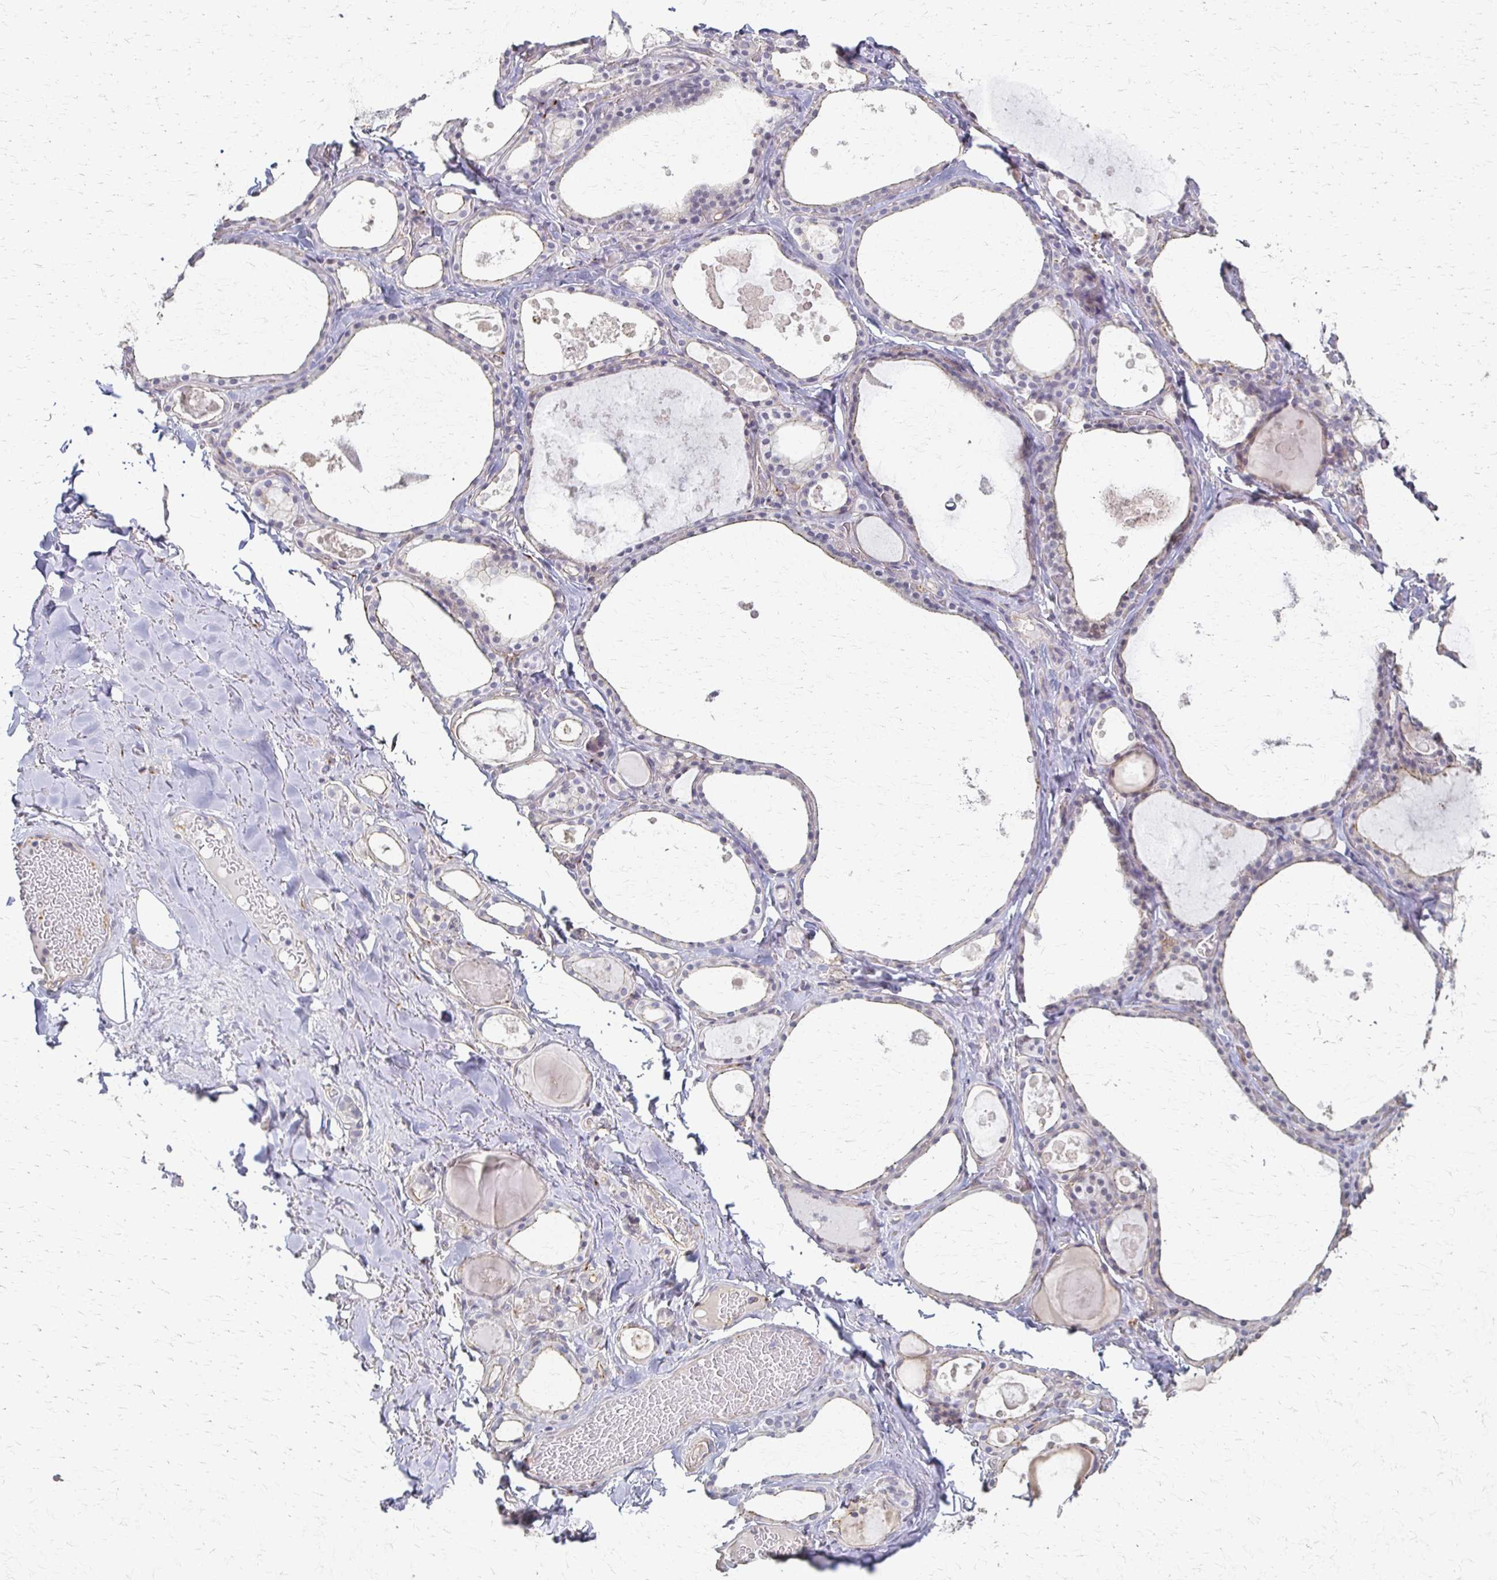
{"staining": {"intensity": "weak", "quantity": "<25%", "location": "cytoplasmic/membranous"}, "tissue": "thyroid gland", "cell_type": "Glandular cells", "image_type": "normal", "snomed": [{"axis": "morphology", "description": "Normal tissue, NOS"}, {"axis": "topography", "description": "Thyroid gland"}], "caption": "This is a photomicrograph of immunohistochemistry staining of benign thyroid gland, which shows no staining in glandular cells.", "gene": "C1QTNF7", "patient": {"sex": "male", "age": 56}}